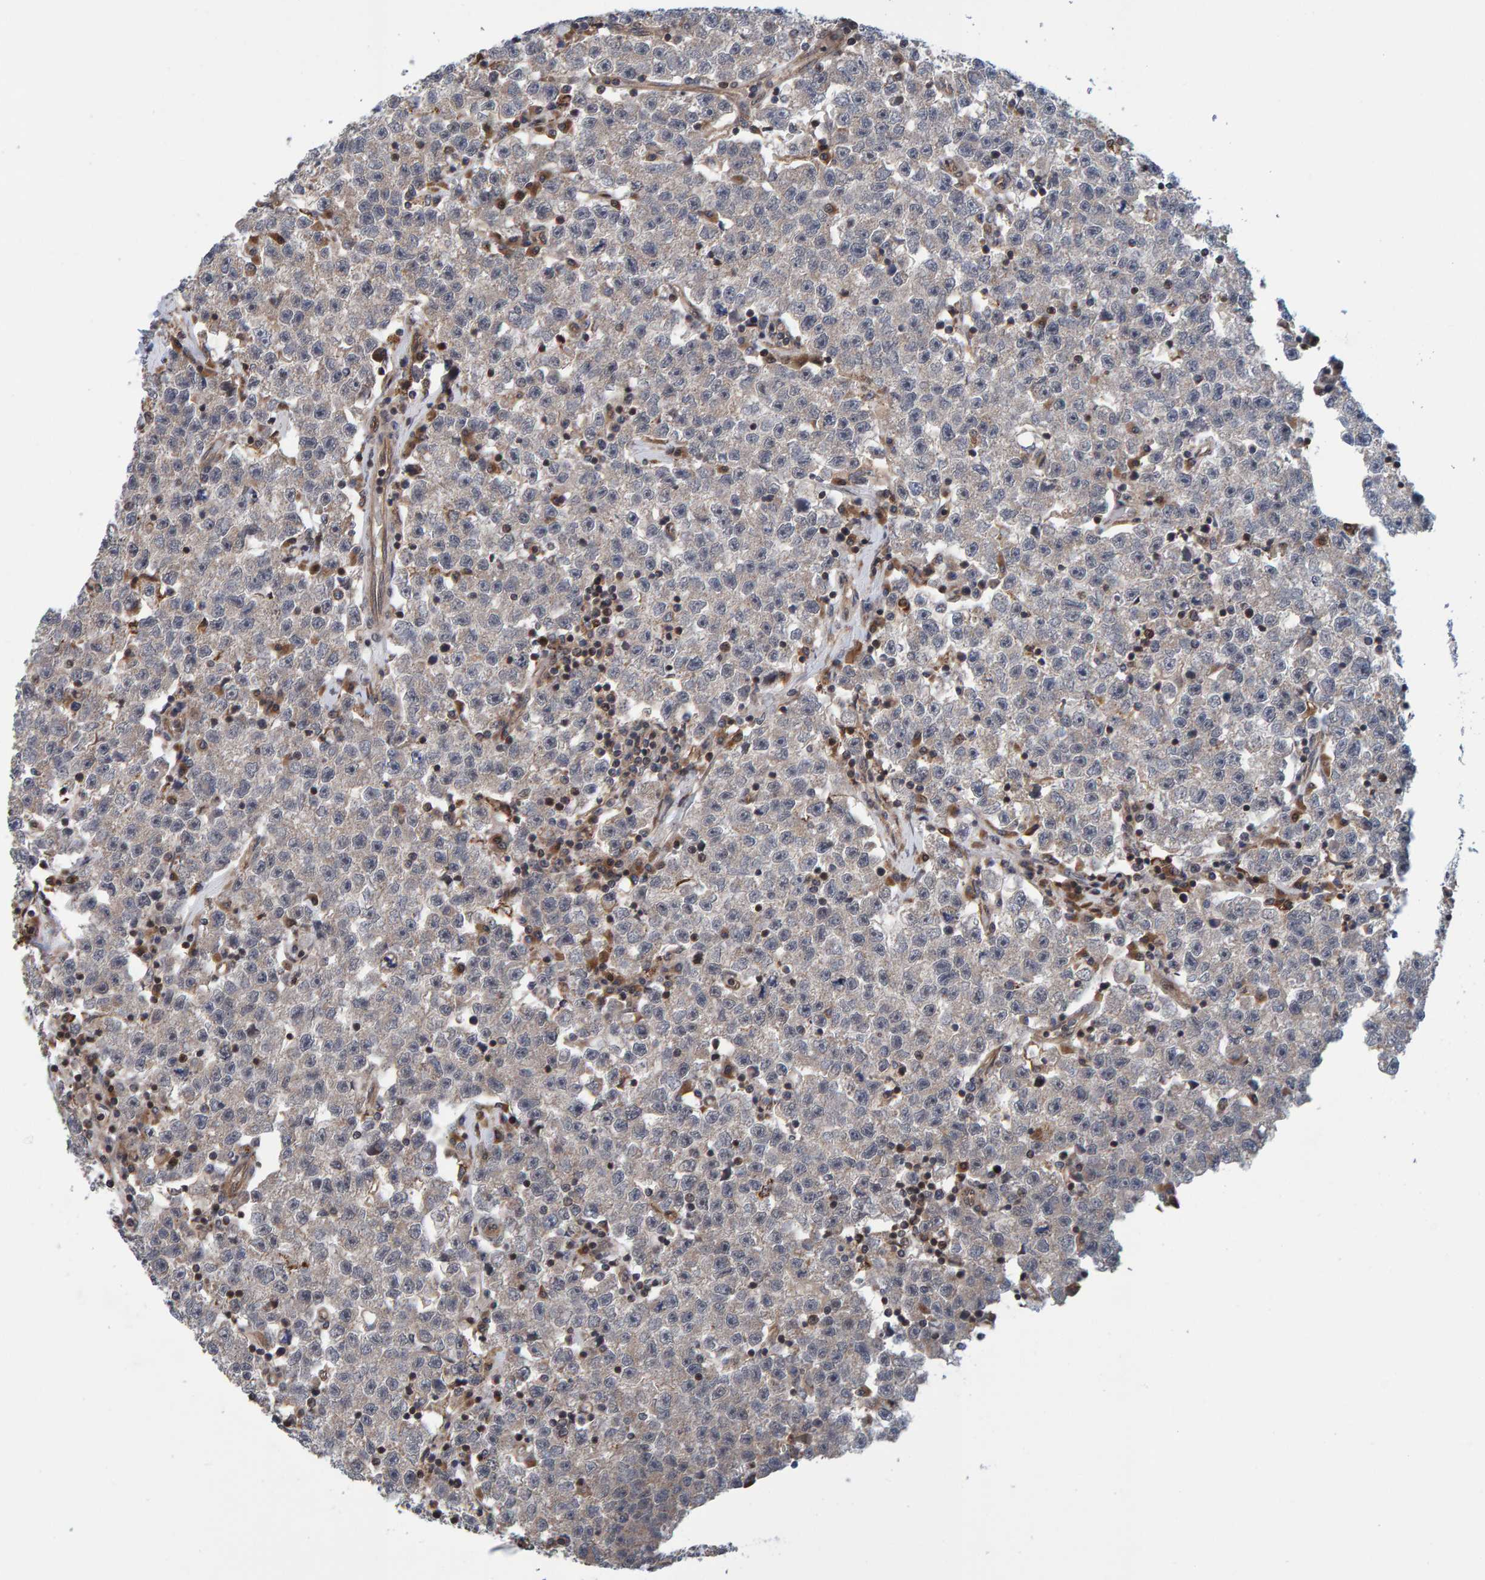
{"staining": {"intensity": "negative", "quantity": "none", "location": "none"}, "tissue": "testis cancer", "cell_type": "Tumor cells", "image_type": "cancer", "snomed": [{"axis": "morphology", "description": "Seminoma, NOS"}, {"axis": "topography", "description": "Testis"}], "caption": "This image is of testis cancer (seminoma) stained with IHC to label a protein in brown with the nuclei are counter-stained blue. There is no expression in tumor cells.", "gene": "SCRN2", "patient": {"sex": "male", "age": 22}}